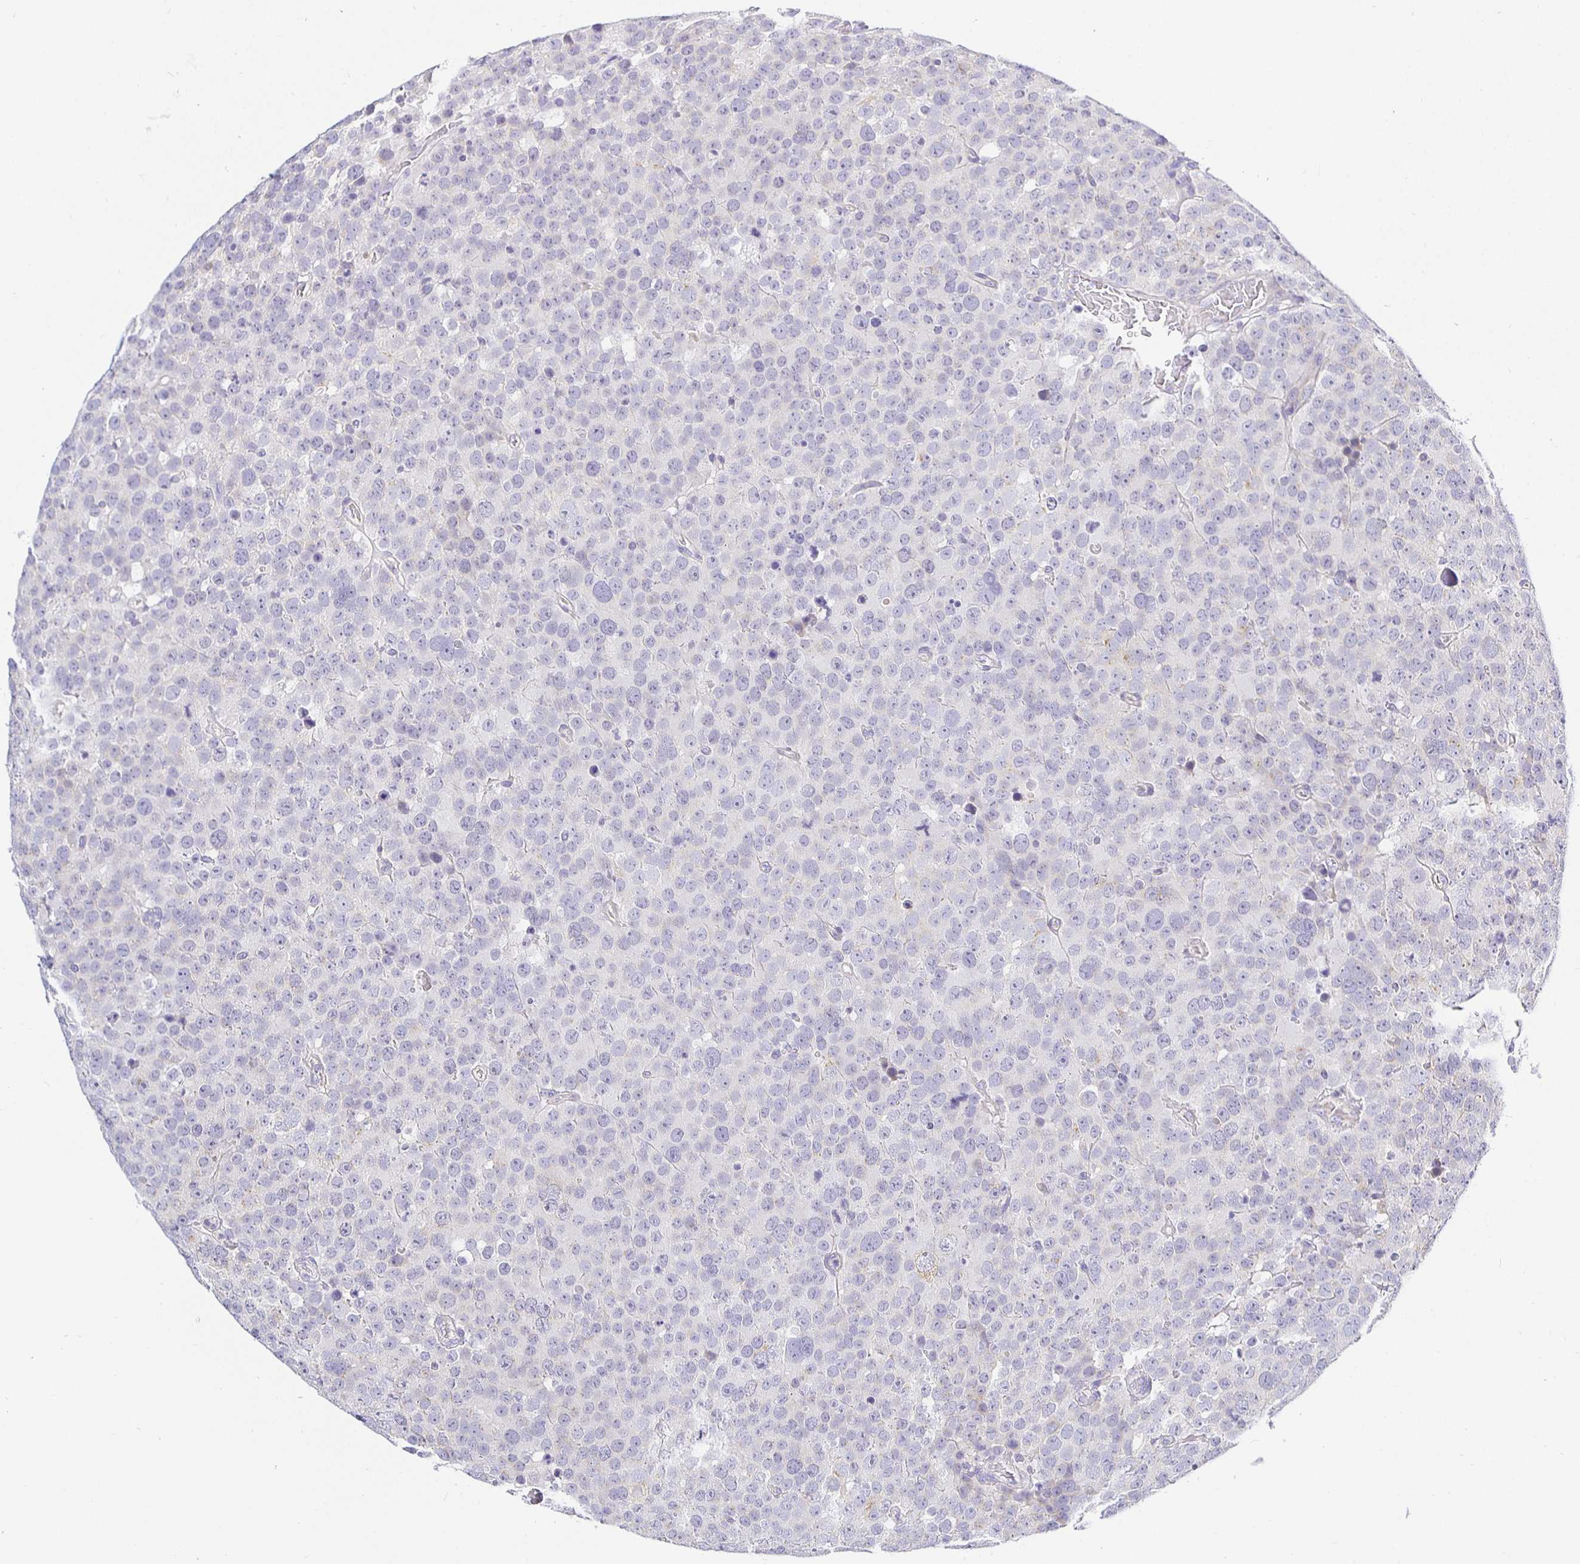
{"staining": {"intensity": "negative", "quantity": "none", "location": "none"}, "tissue": "testis cancer", "cell_type": "Tumor cells", "image_type": "cancer", "snomed": [{"axis": "morphology", "description": "Seminoma, NOS"}, {"axis": "topography", "description": "Testis"}], "caption": "Testis cancer was stained to show a protein in brown. There is no significant staining in tumor cells. (Stains: DAB (3,3'-diaminobenzidine) IHC with hematoxylin counter stain, Microscopy: brightfield microscopy at high magnification).", "gene": "OPALIN", "patient": {"sex": "male", "age": 71}}